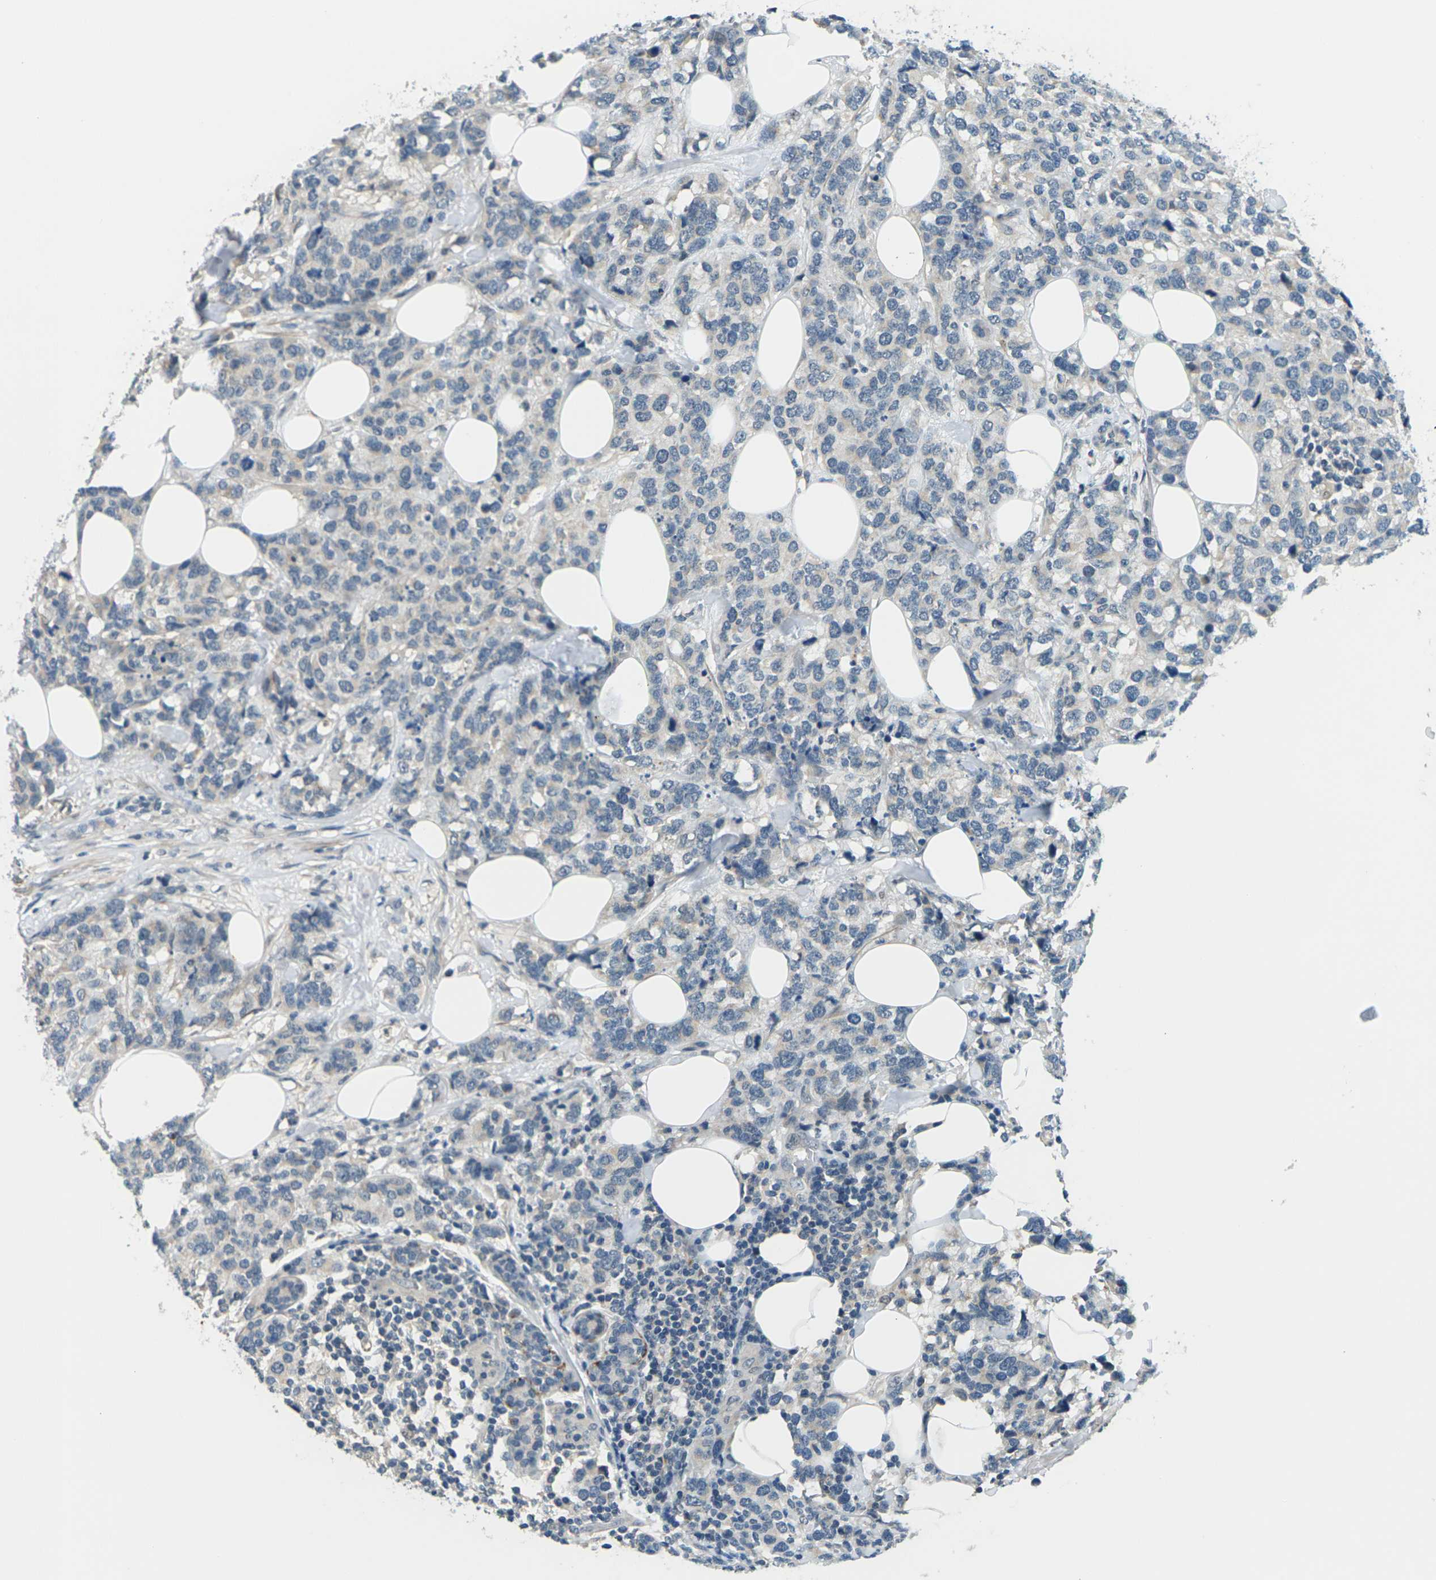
{"staining": {"intensity": "negative", "quantity": "none", "location": "none"}, "tissue": "breast cancer", "cell_type": "Tumor cells", "image_type": "cancer", "snomed": [{"axis": "morphology", "description": "Lobular carcinoma"}, {"axis": "topography", "description": "Breast"}], "caption": "Breast cancer stained for a protein using immunohistochemistry (IHC) exhibits no expression tumor cells.", "gene": "SLC13A3", "patient": {"sex": "female", "age": 59}}